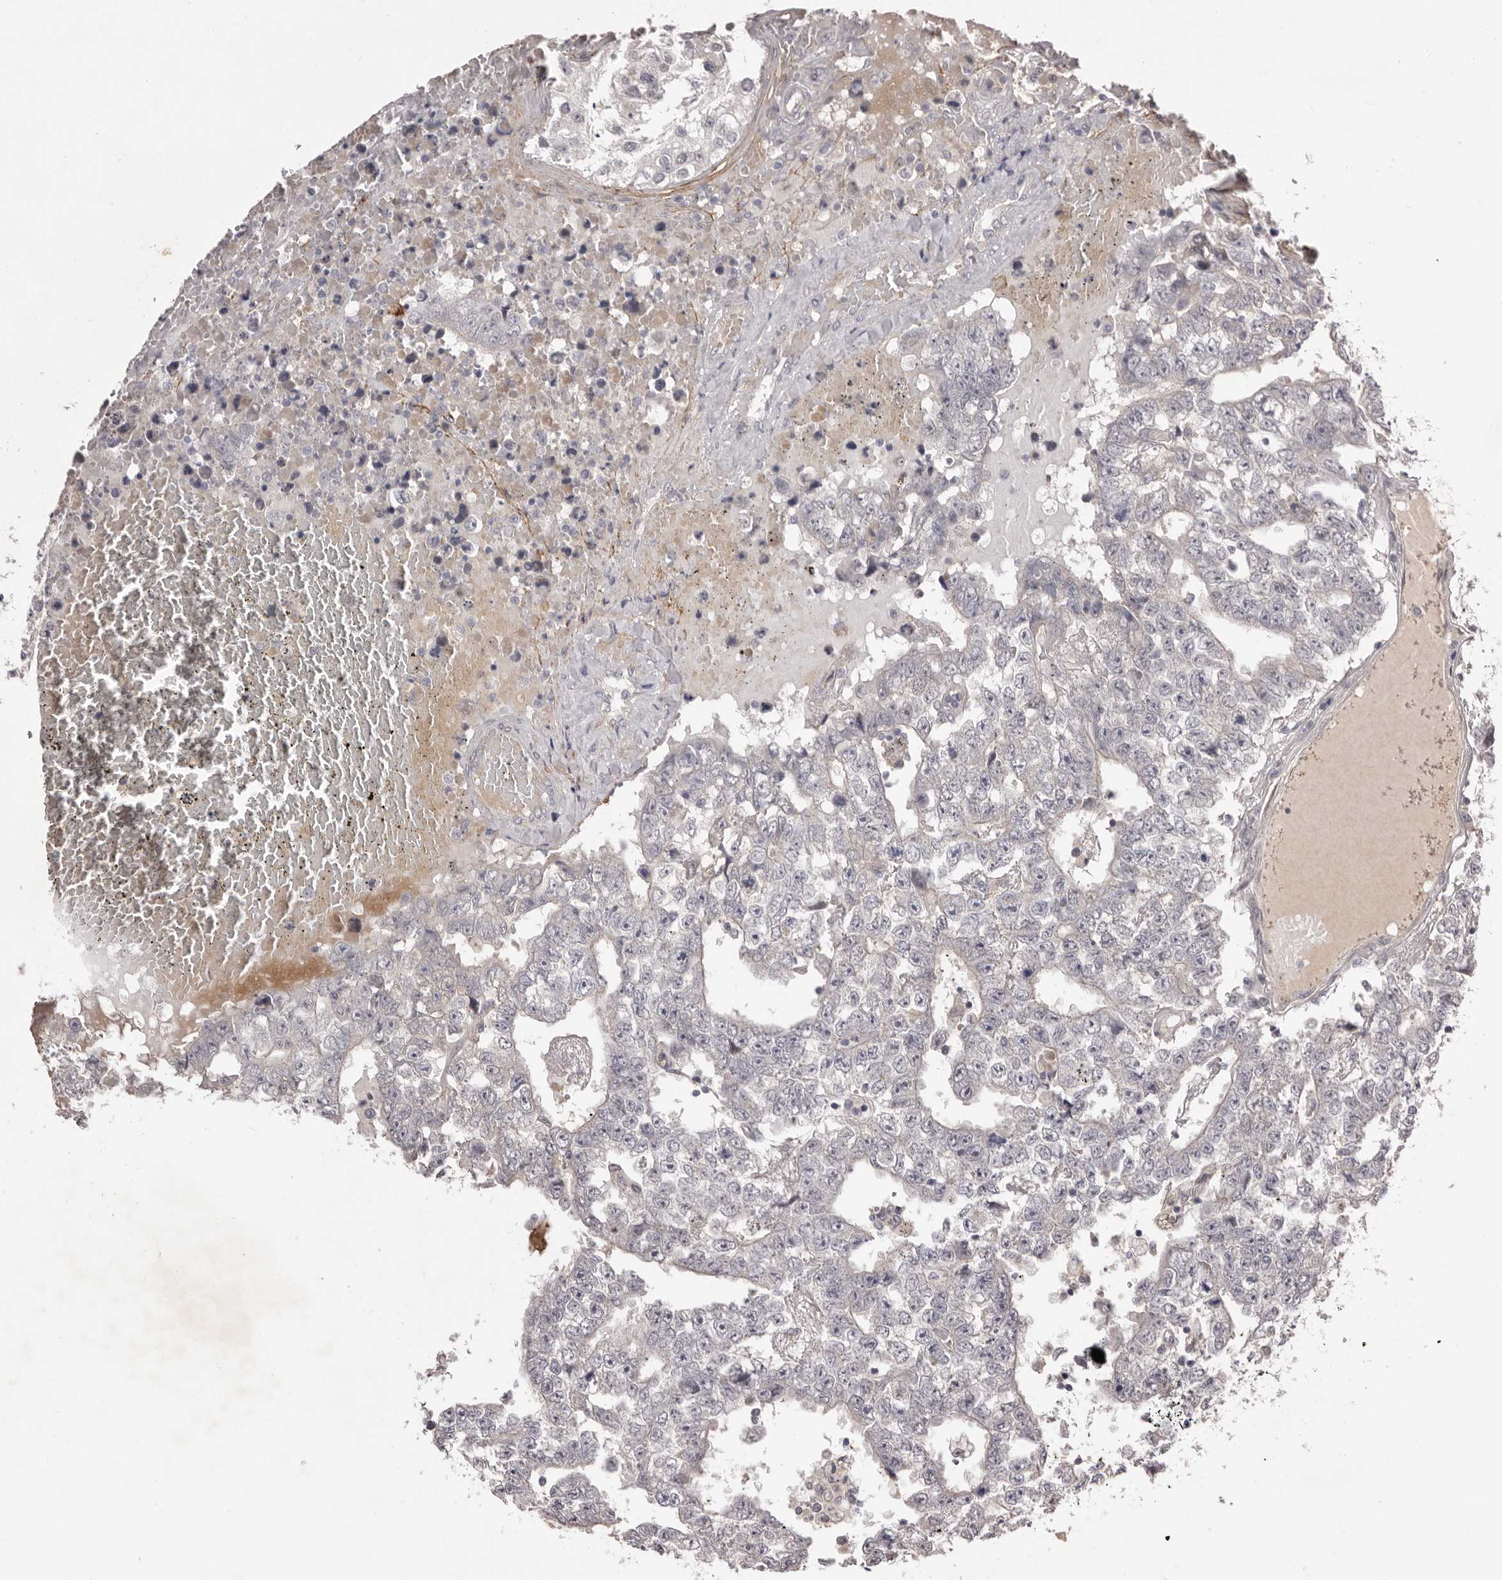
{"staining": {"intensity": "negative", "quantity": "none", "location": "none"}, "tissue": "testis cancer", "cell_type": "Tumor cells", "image_type": "cancer", "snomed": [{"axis": "morphology", "description": "Carcinoma, Embryonal, NOS"}, {"axis": "topography", "description": "Testis"}], "caption": "There is no significant positivity in tumor cells of testis cancer. Brightfield microscopy of IHC stained with DAB (3,3'-diaminobenzidine) (brown) and hematoxylin (blue), captured at high magnification.", "gene": "HBS1L", "patient": {"sex": "male", "age": 25}}